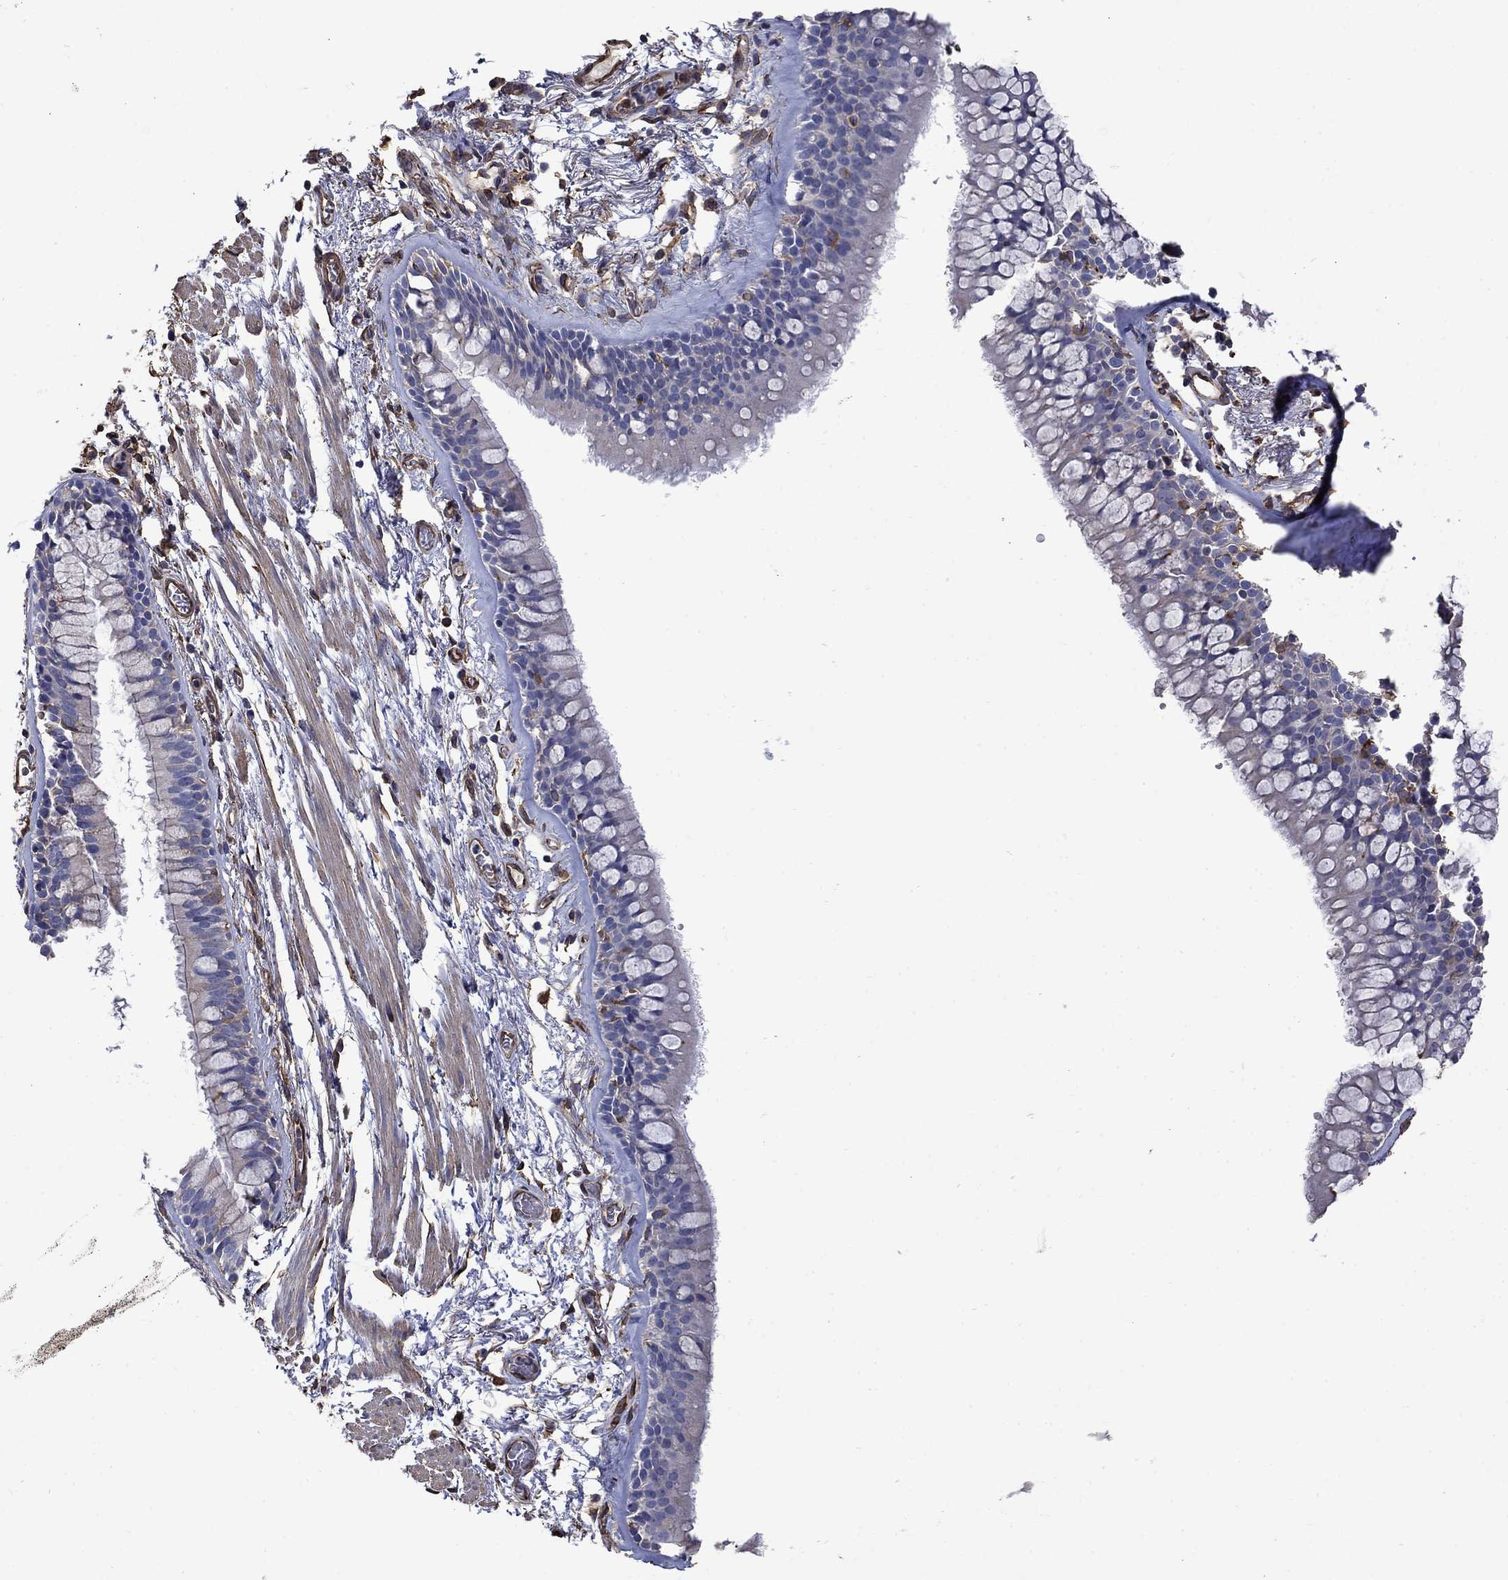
{"staining": {"intensity": "moderate", "quantity": "<25%", "location": "cytoplasmic/membranous"}, "tissue": "bronchus", "cell_type": "Respiratory epithelial cells", "image_type": "normal", "snomed": [{"axis": "morphology", "description": "Normal tissue, NOS"}, {"axis": "topography", "description": "Bronchus"}, {"axis": "topography", "description": "Lung"}], "caption": "Protein analysis of normal bronchus shows moderate cytoplasmic/membranous positivity in about <25% of respiratory epithelial cells. (Stains: DAB in brown, nuclei in blue, Microscopy: brightfield microscopy at high magnification).", "gene": "DPYSL2", "patient": {"sex": "female", "age": 57}}